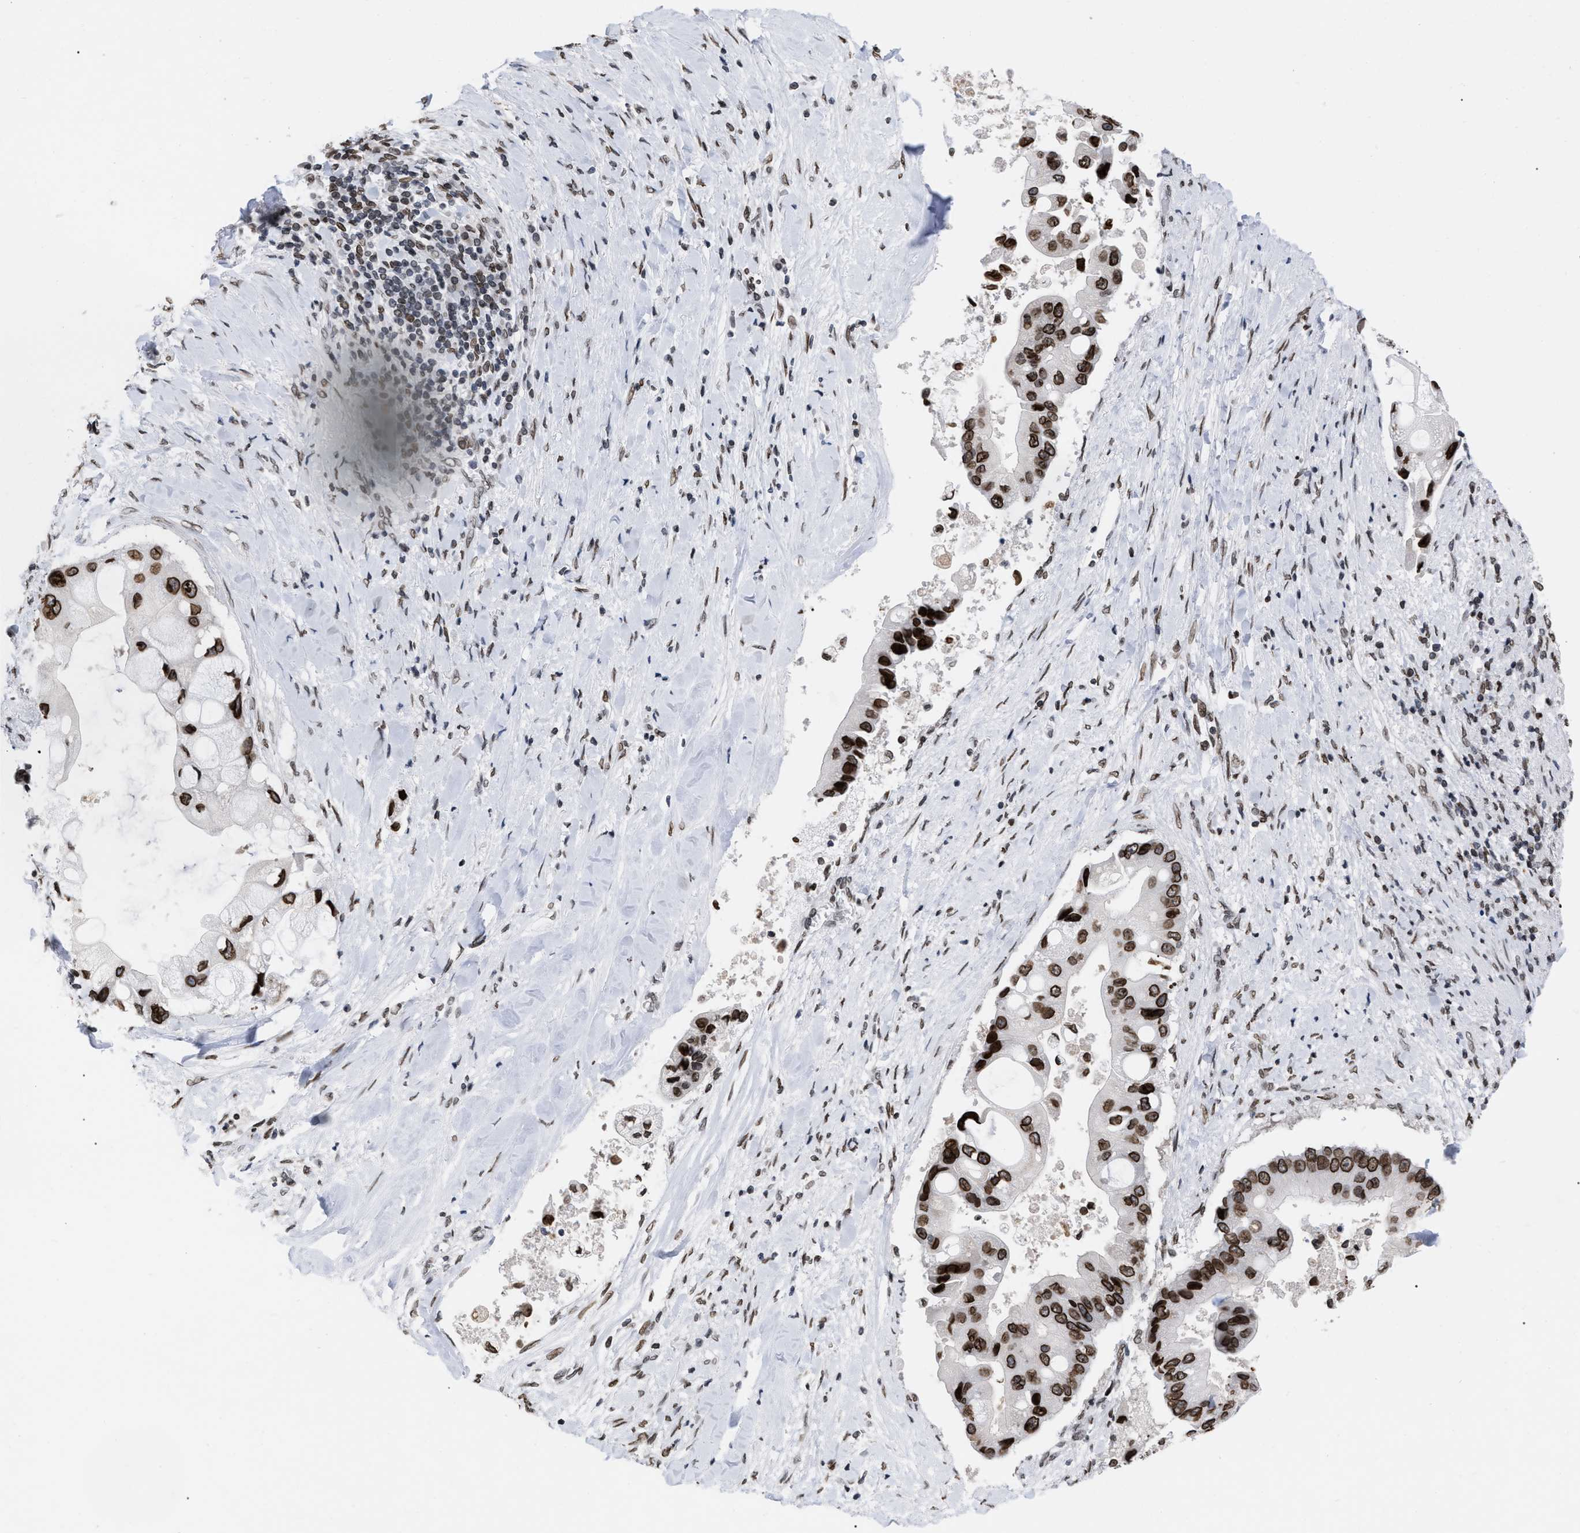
{"staining": {"intensity": "strong", "quantity": ">75%", "location": "cytoplasmic/membranous,nuclear"}, "tissue": "liver cancer", "cell_type": "Tumor cells", "image_type": "cancer", "snomed": [{"axis": "morphology", "description": "Cholangiocarcinoma"}, {"axis": "topography", "description": "Liver"}], "caption": "Immunohistochemistry image of neoplastic tissue: cholangiocarcinoma (liver) stained using immunohistochemistry (IHC) displays high levels of strong protein expression localized specifically in the cytoplasmic/membranous and nuclear of tumor cells, appearing as a cytoplasmic/membranous and nuclear brown color.", "gene": "TPR", "patient": {"sex": "male", "age": 50}}